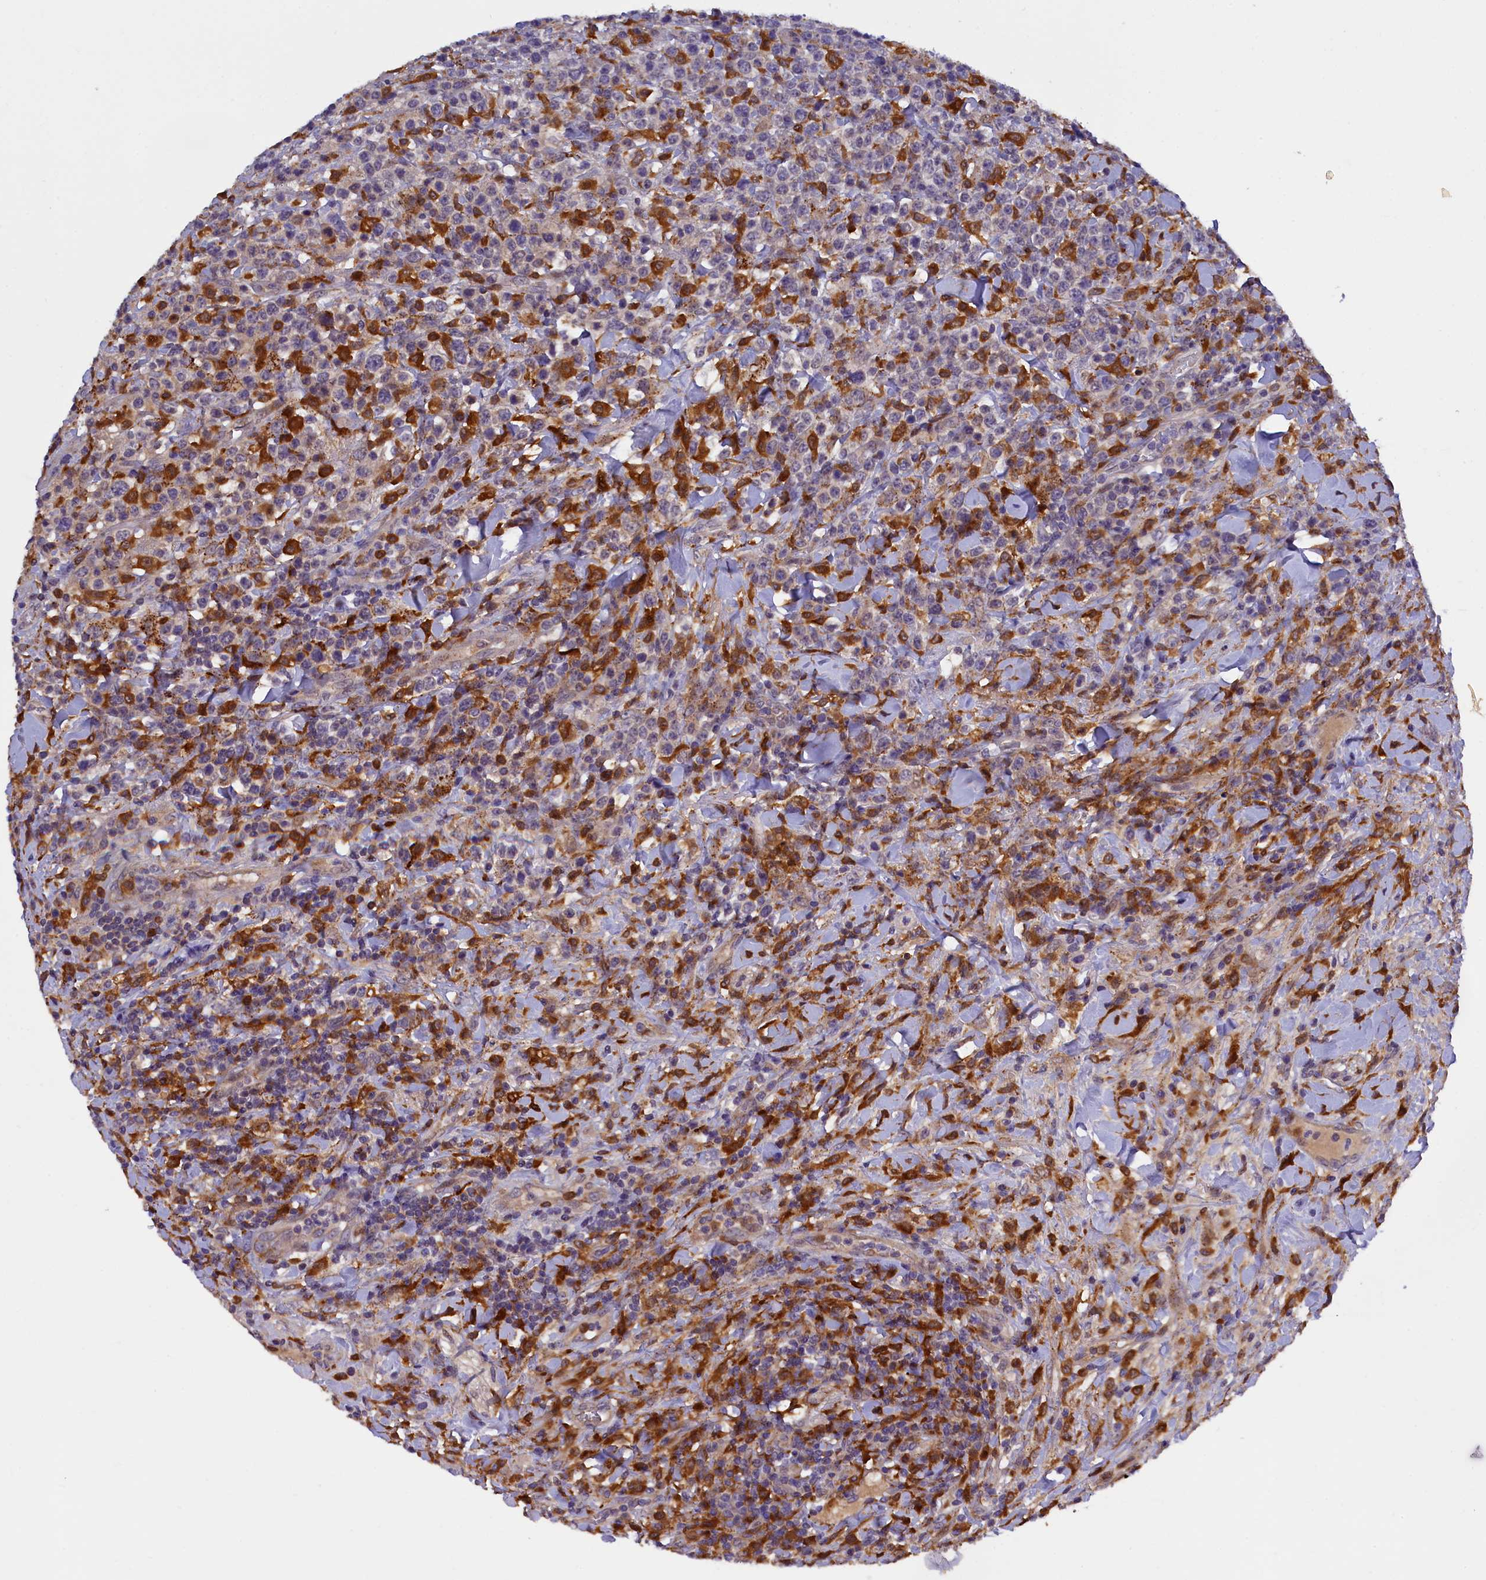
{"staining": {"intensity": "negative", "quantity": "none", "location": "none"}, "tissue": "lymphoma", "cell_type": "Tumor cells", "image_type": "cancer", "snomed": [{"axis": "morphology", "description": "Malignant lymphoma, non-Hodgkin's type, High grade"}, {"axis": "topography", "description": "Colon"}], "caption": "A high-resolution image shows IHC staining of high-grade malignant lymphoma, non-Hodgkin's type, which demonstrates no significant expression in tumor cells.", "gene": "NAIP", "patient": {"sex": "female", "age": 53}}